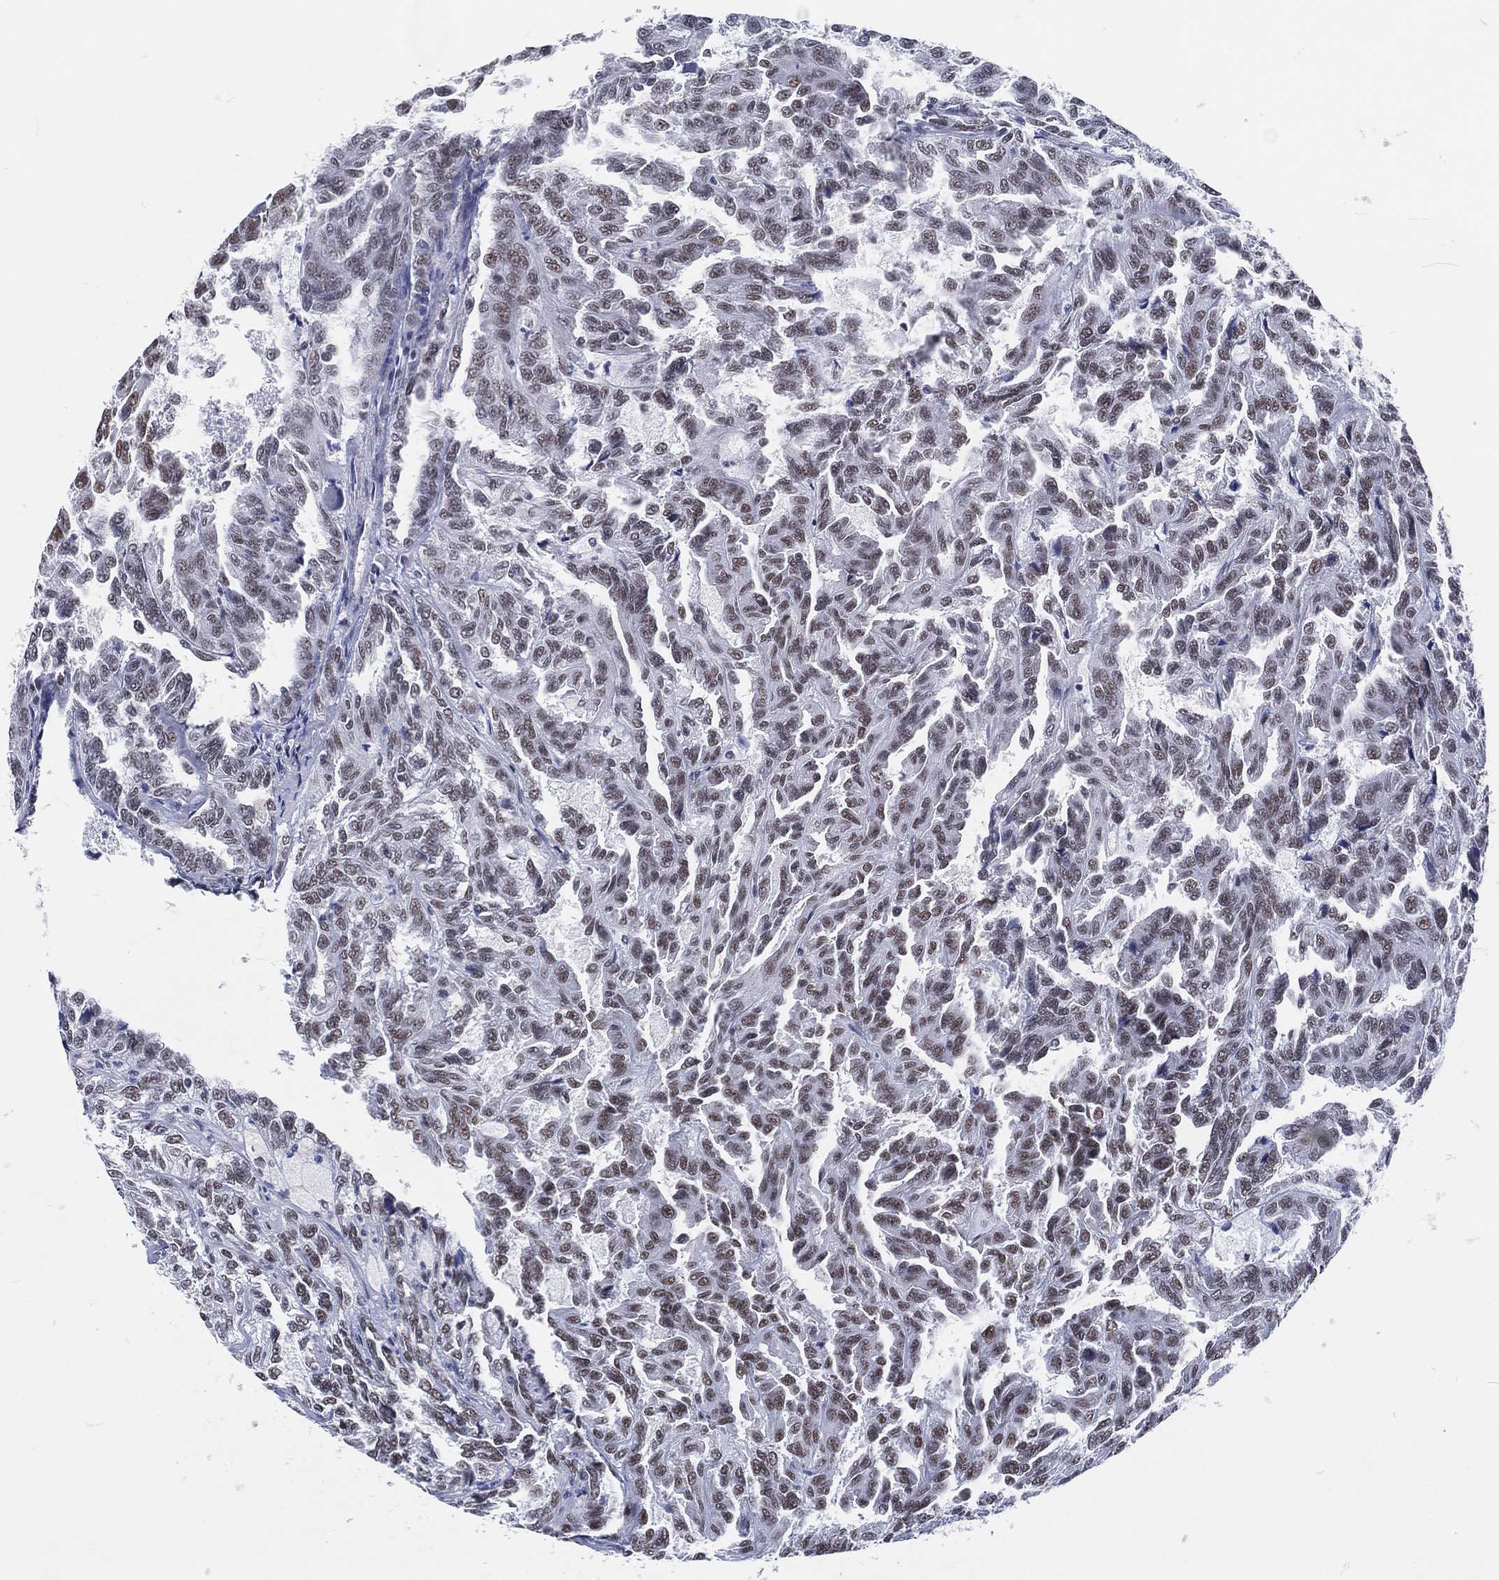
{"staining": {"intensity": "weak", "quantity": "25%-75%", "location": "nuclear"}, "tissue": "renal cancer", "cell_type": "Tumor cells", "image_type": "cancer", "snomed": [{"axis": "morphology", "description": "Adenocarcinoma, NOS"}, {"axis": "topography", "description": "Kidney"}], "caption": "Adenocarcinoma (renal) stained with immunohistochemistry displays weak nuclear positivity in approximately 25%-75% of tumor cells.", "gene": "MAPK8IP1", "patient": {"sex": "male", "age": 79}}